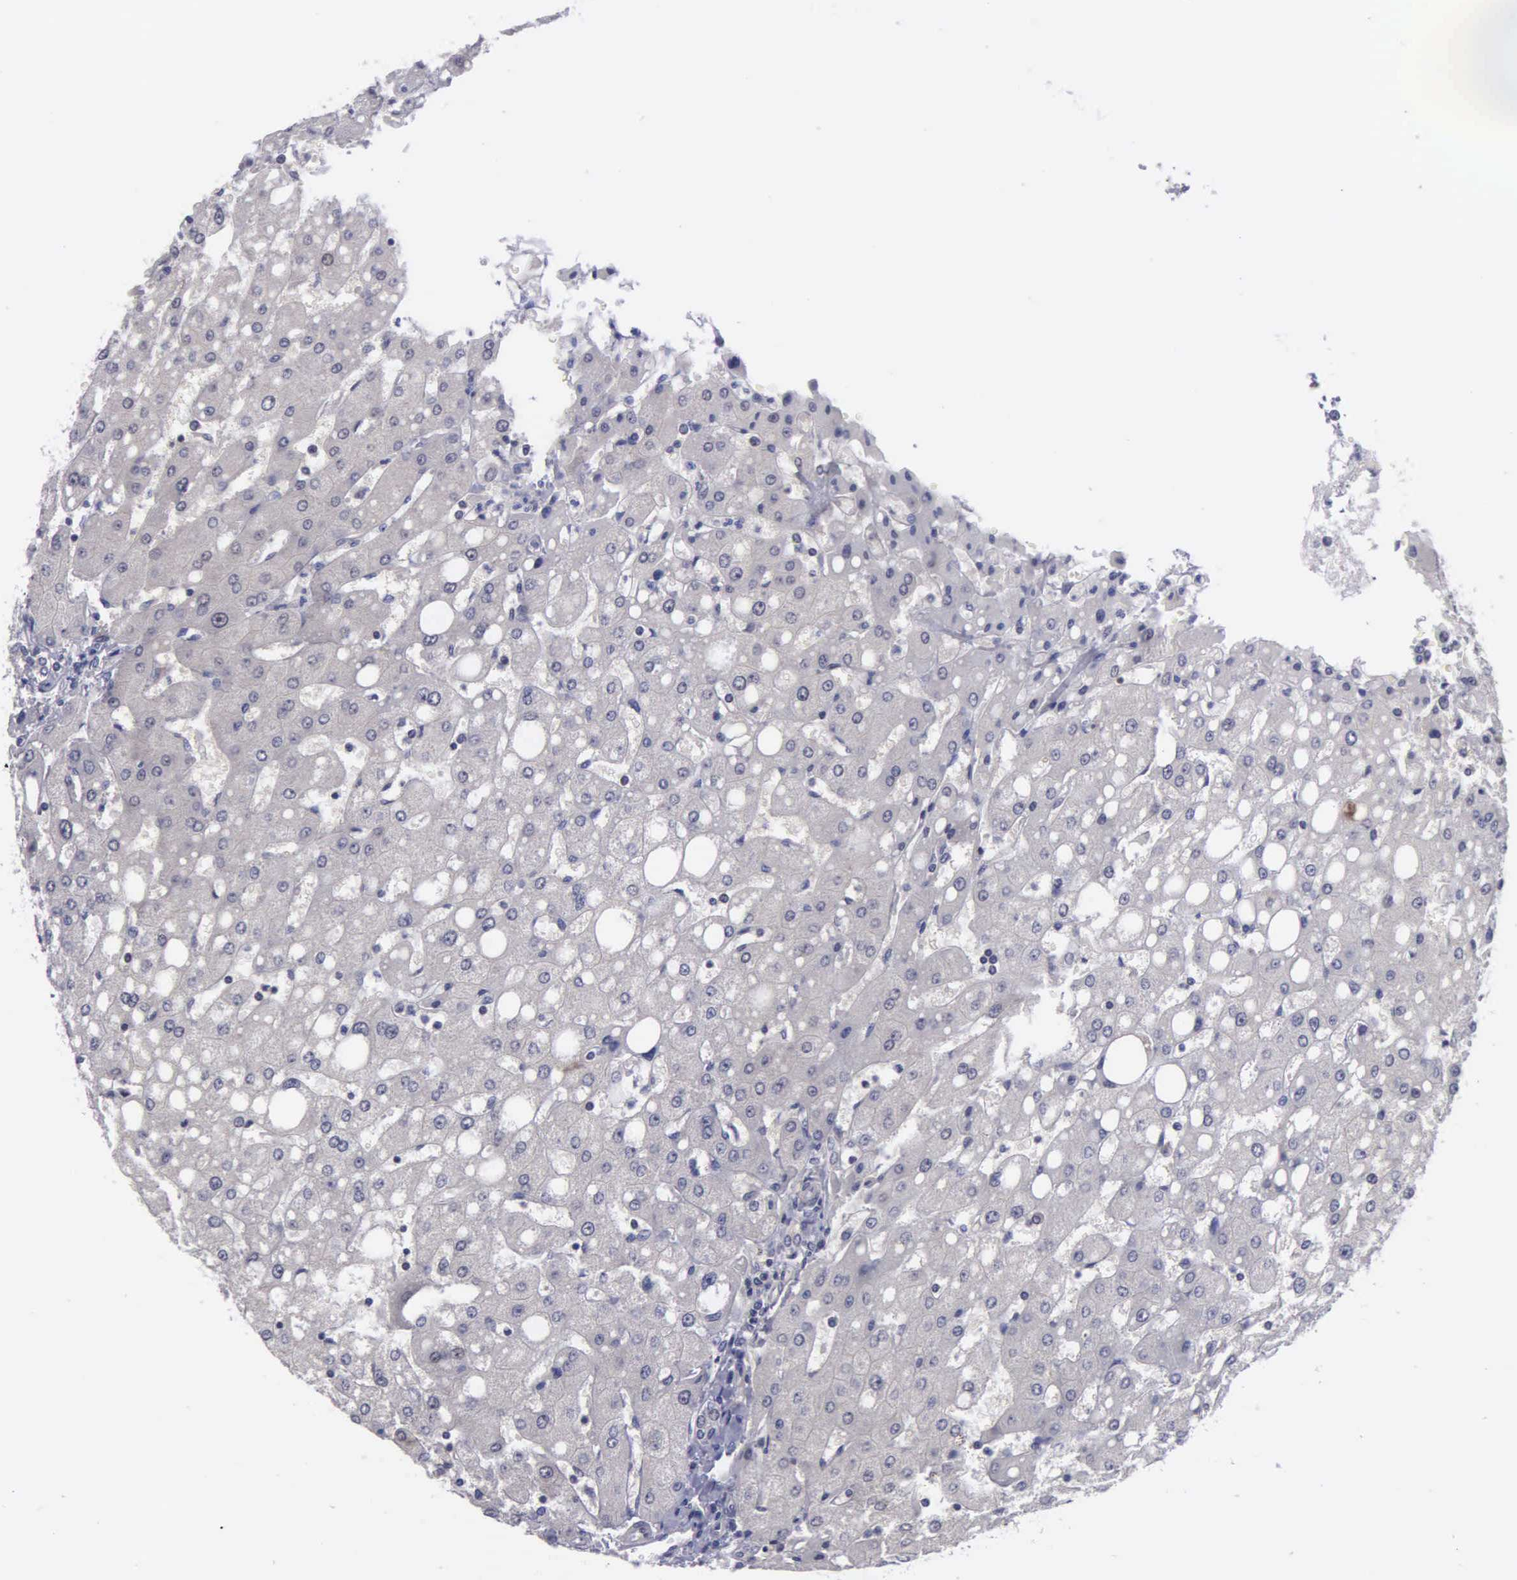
{"staining": {"intensity": "negative", "quantity": "none", "location": "none"}, "tissue": "liver", "cell_type": "Cholangiocytes", "image_type": "normal", "snomed": [{"axis": "morphology", "description": "Normal tissue, NOS"}, {"axis": "topography", "description": "Liver"}], "caption": "This is an IHC micrograph of unremarkable human liver. There is no staining in cholangiocytes.", "gene": "MICAL3", "patient": {"sex": "male", "age": 49}}